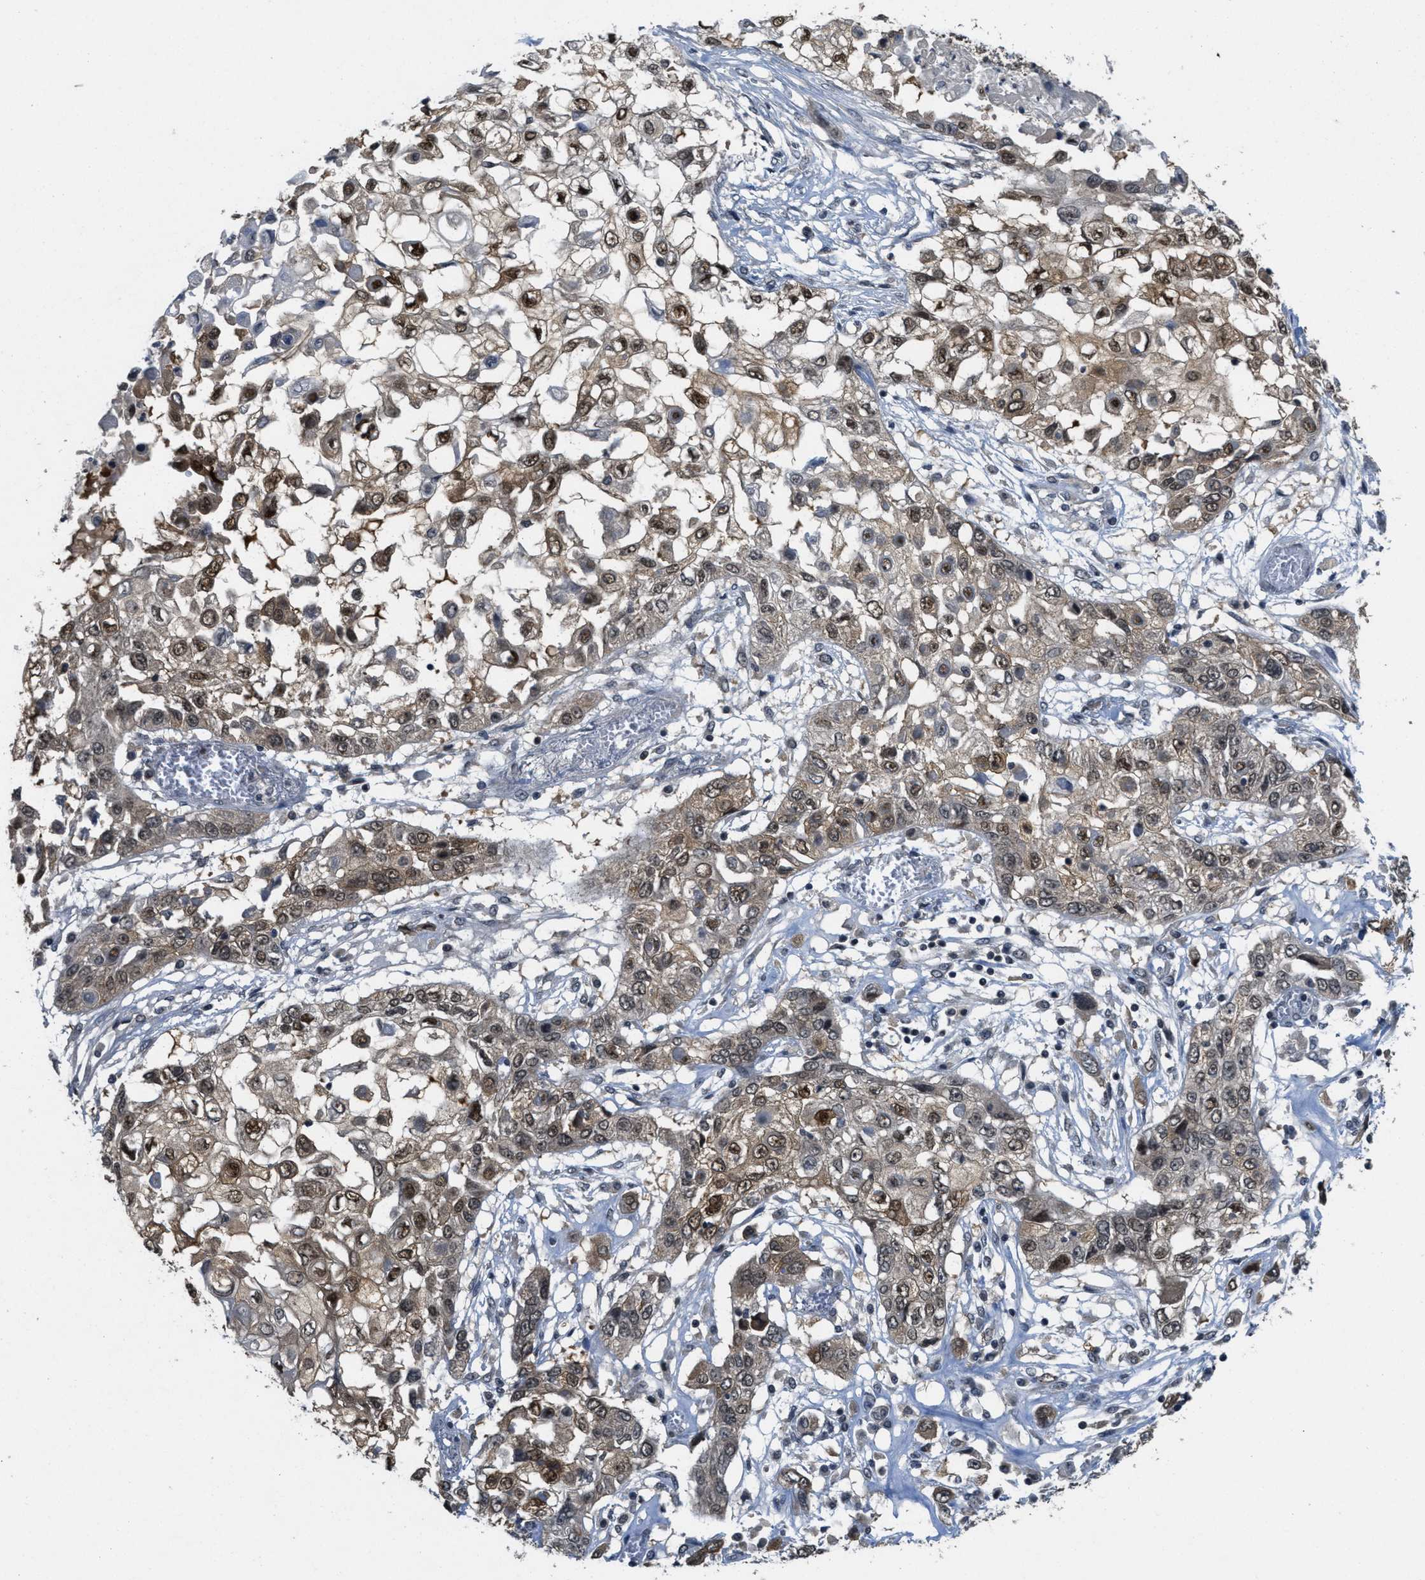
{"staining": {"intensity": "strong", "quantity": "25%-75%", "location": "cytoplasmic/membranous,nuclear"}, "tissue": "lung cancer", "cell_type": "Tumor cells", "image_type": "cancer", "snomed": [{"axis": "morphology", "description": "Squamous cell carcinoma, NOS"}, {"axis": "topography", "description": "Lung"}], "caption": "Strong cytoplasmic/membranous and nuclear expression is appreciated in approximately 25%-75% of tumor cells in lung cancer (squamous cell carcinoma).", "gene": "DNAJB1", "patient": {"sex": "male", "age": 71}}